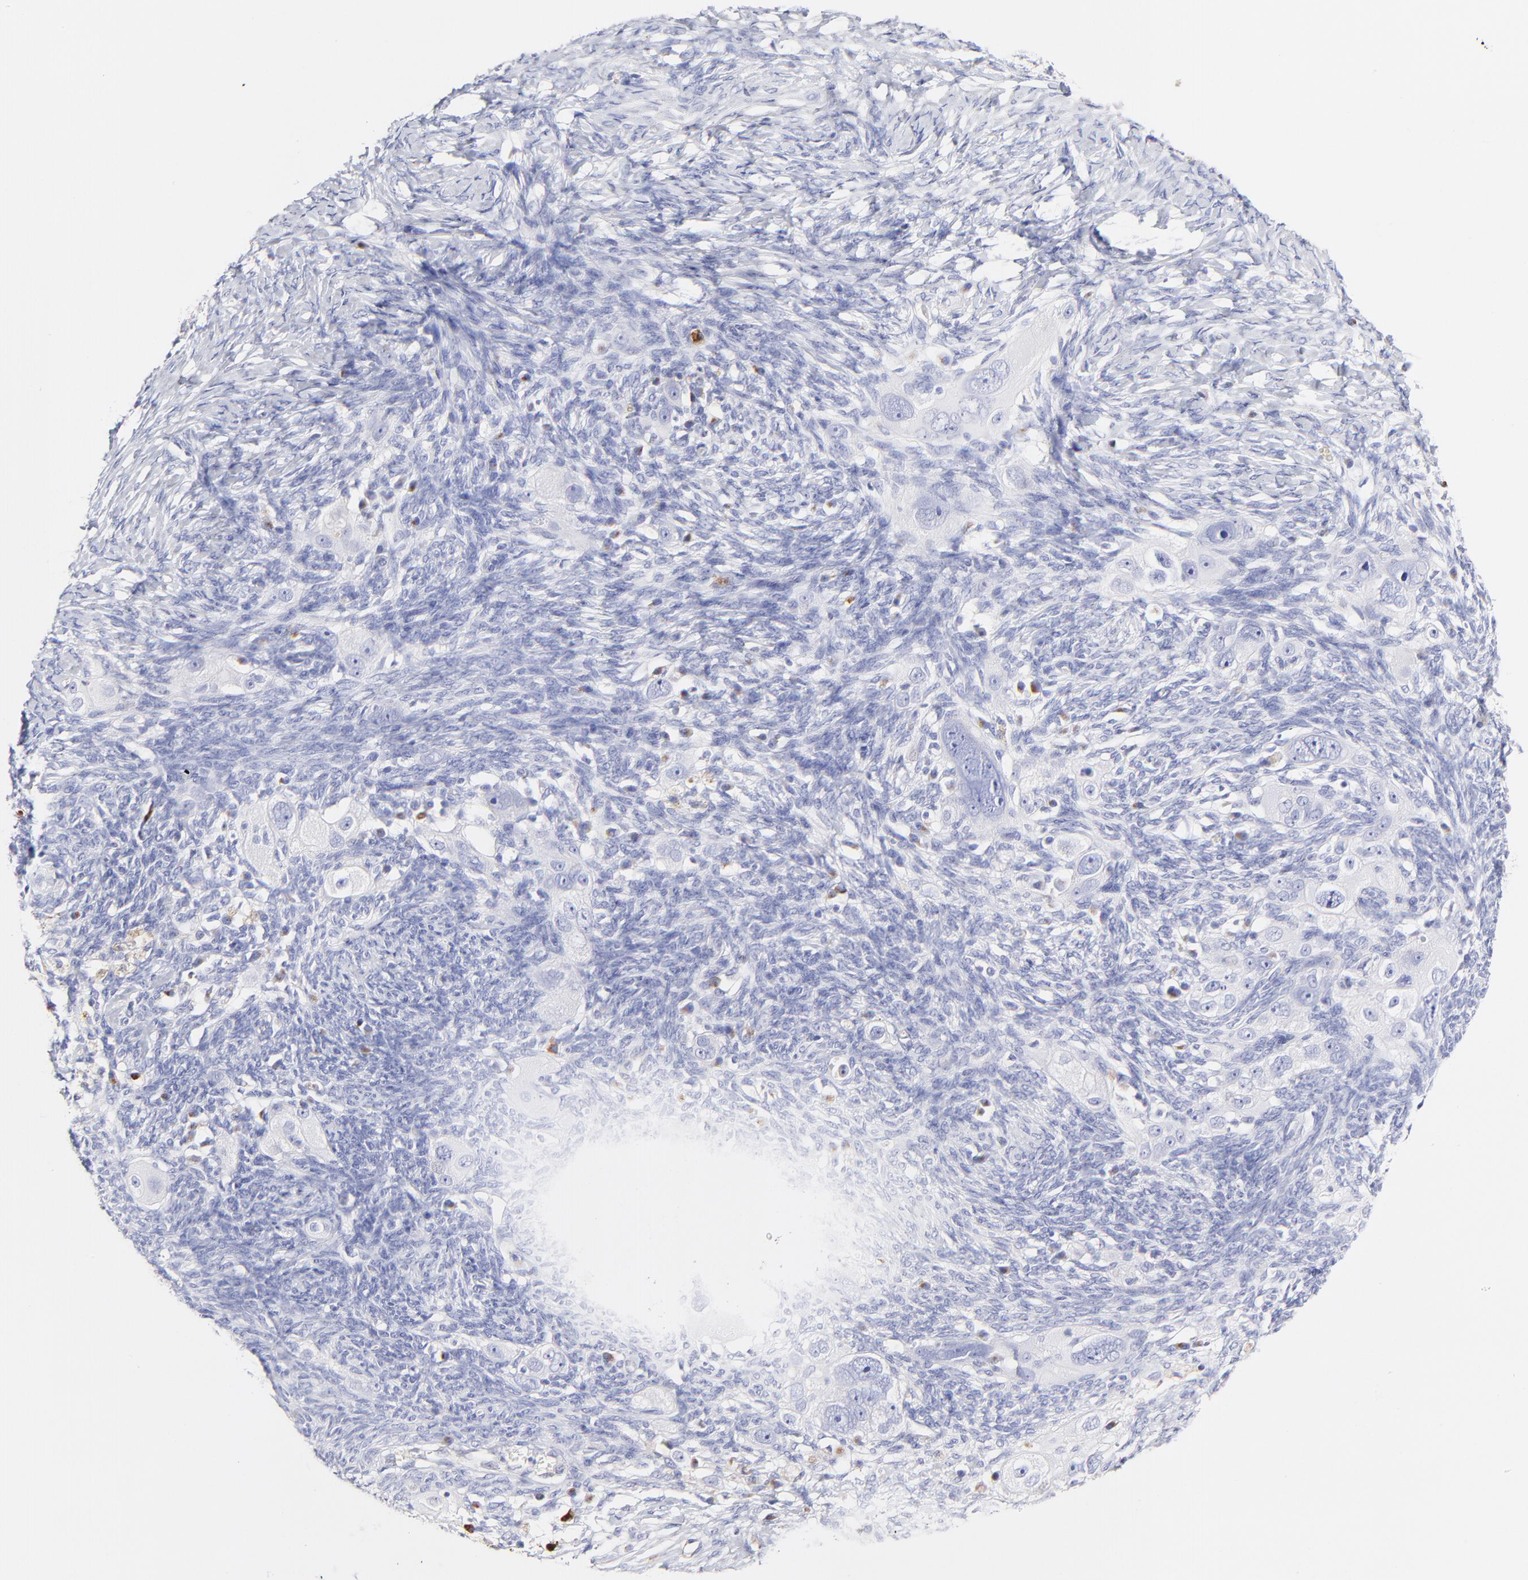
{"staining": {"intensity": "negative", "quantity": "none", "location": "none"}, "tissue": "ovarian cancer", "cell_type": "Tumor cells", "image_type": "cancer", "snomed": [{"axis": "morphology", "description": "Normal tissue, NOS"}, {"axis": "morphology", "description": "Cystadenocarcinoma, serous, NOS"}, {"axis": "topography", "description": "Ovary"}], "caption": "An IHC micrograph of ovarian serous cystadenocarcinoma is shown. There is no staining in tumor cells of ovarian serous cystadenocarcinoma.", "gene": "ASB9", "patient": {"sex": "female", "age": 62}}